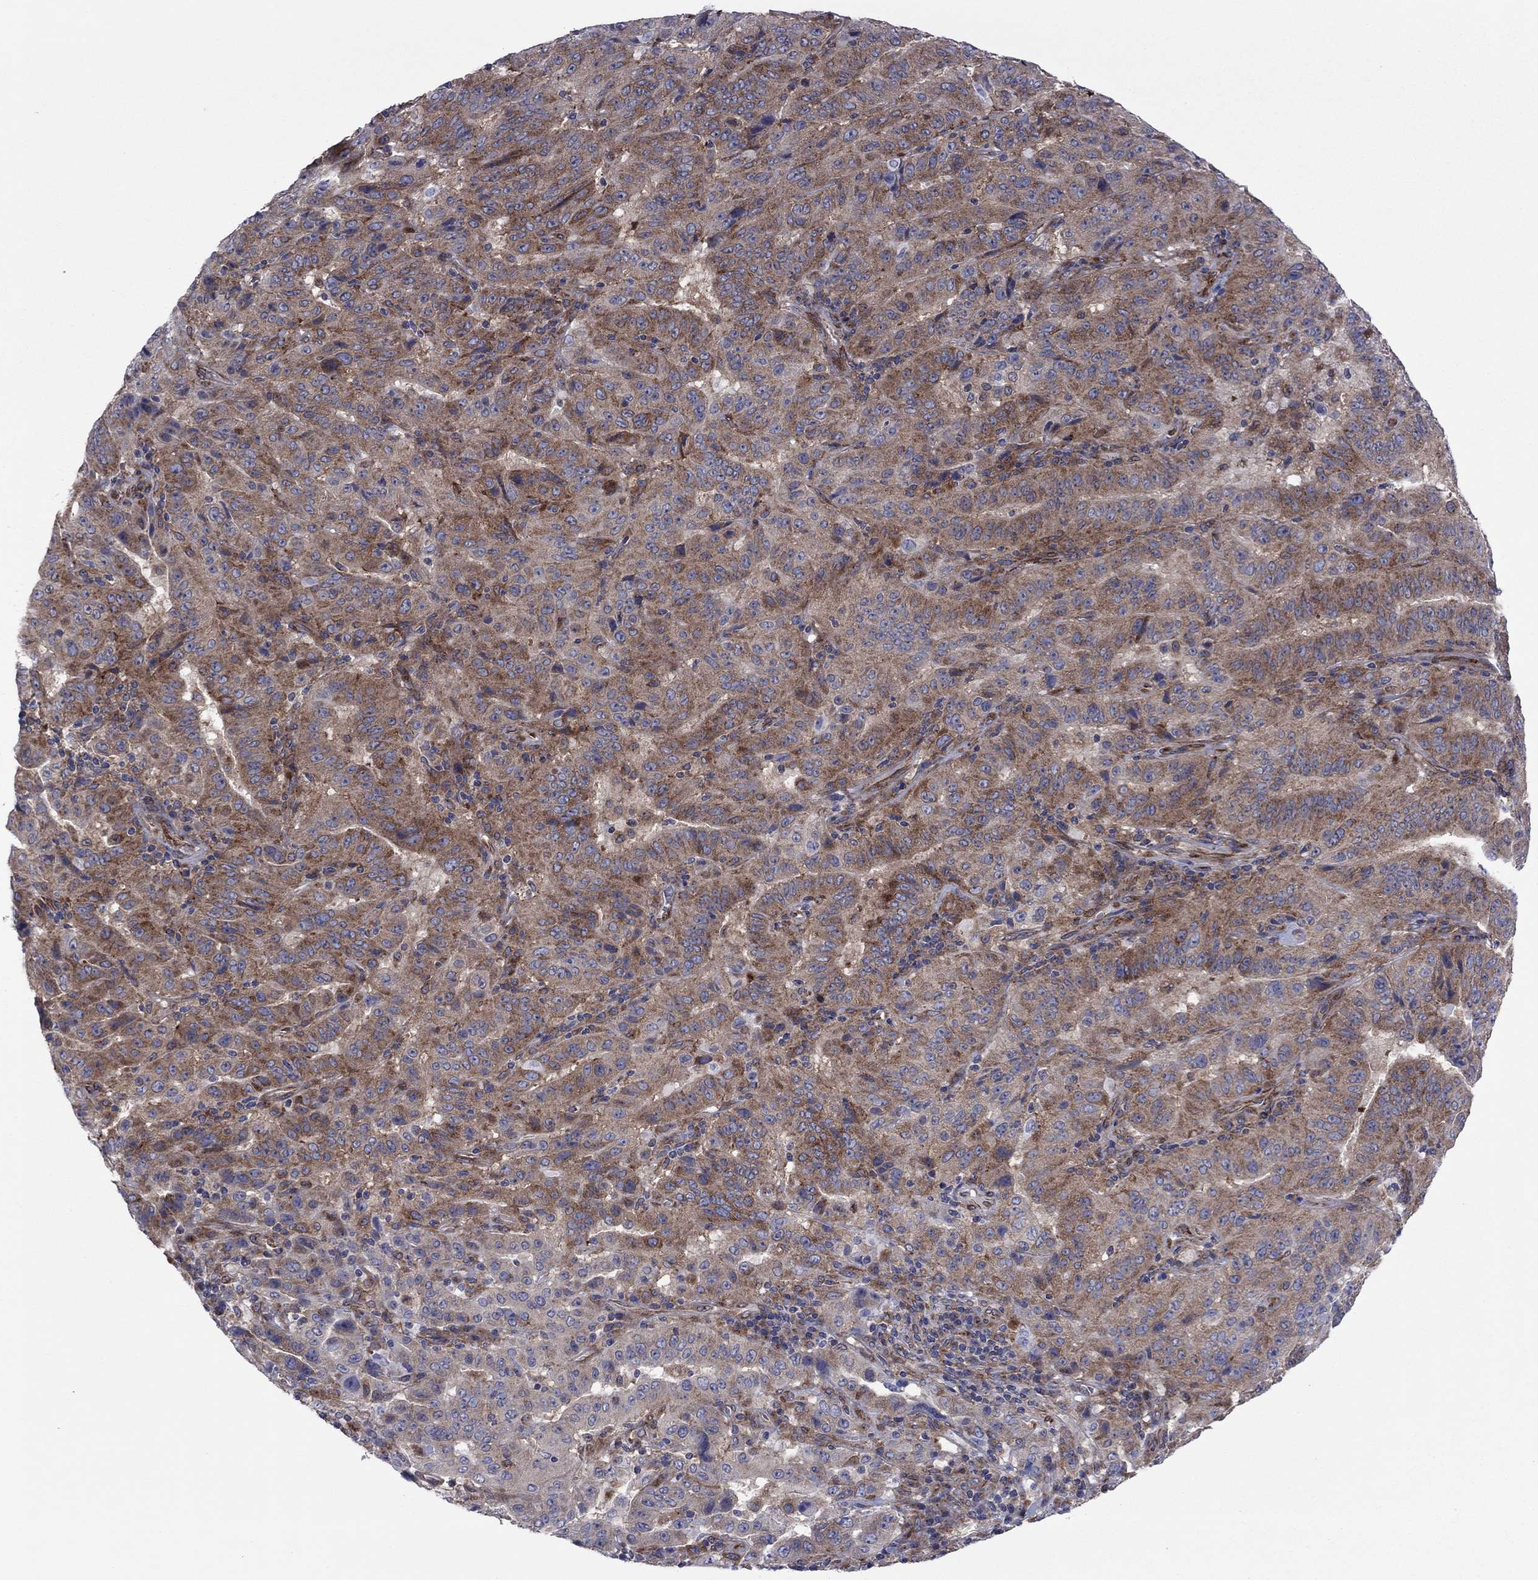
{"staining": {"intensity": "moderate", "quantity": ">75%", "location": "cytoplasmic/membranous"}, "tissue": "pancreatic cancer", "cell_type": "Tumor cells", "image_type": "cancer", "snomed": [{"axis": "morphology", "description": "Adenocarcinoma, NOS"}, {"axis": "topography", "description": "Pancreas"}], "caption": "Human pancreatic cancer (adenocarcinoma) stained for a protein (brown) demonstrates moderate cytoplasmic/membranous positive positivity in about >75% of tumor cells.", "gene": "GPR155", "patient": {"sex": "male", "age": 63}}